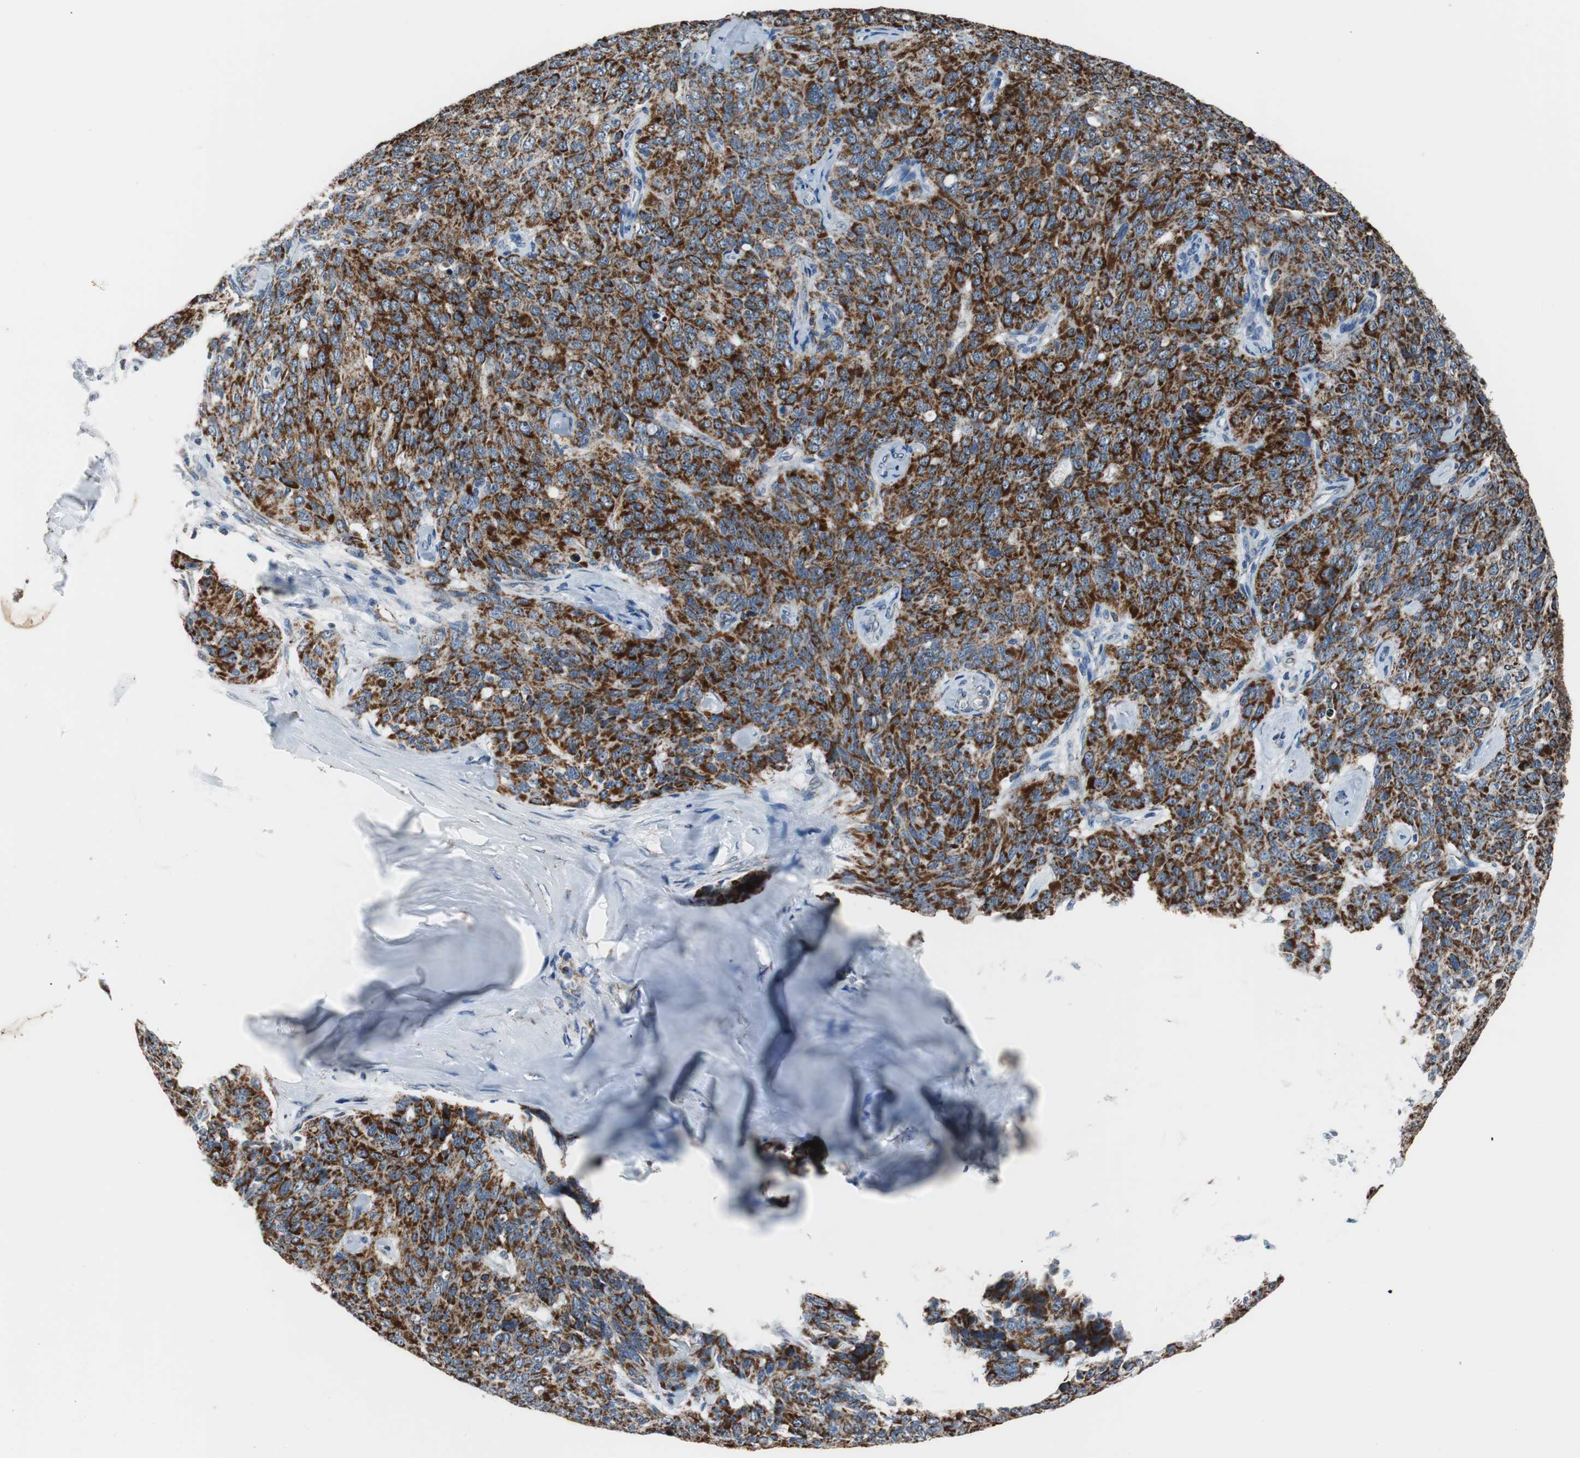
{"staining": {"intensity": "strong", "quantity": ">75%", "location": "cytoplasmic/membranous"}, "tissue": "ovarian cancer", "cell_type": "Tumor cells", "image_type": "cancer", "snomed": [{"axis": "morphology", "description": "Carcinoma, endometroid"}, {"axis": "topography", "description": "Ovary"}], "caption": "Strong cytoplasmic/membranous protein expression is seen in approximately >75% of tumor cells in ovarian cancer.", "gene": "PITRM1", "patient": {"sex": "female", "age": 60}}